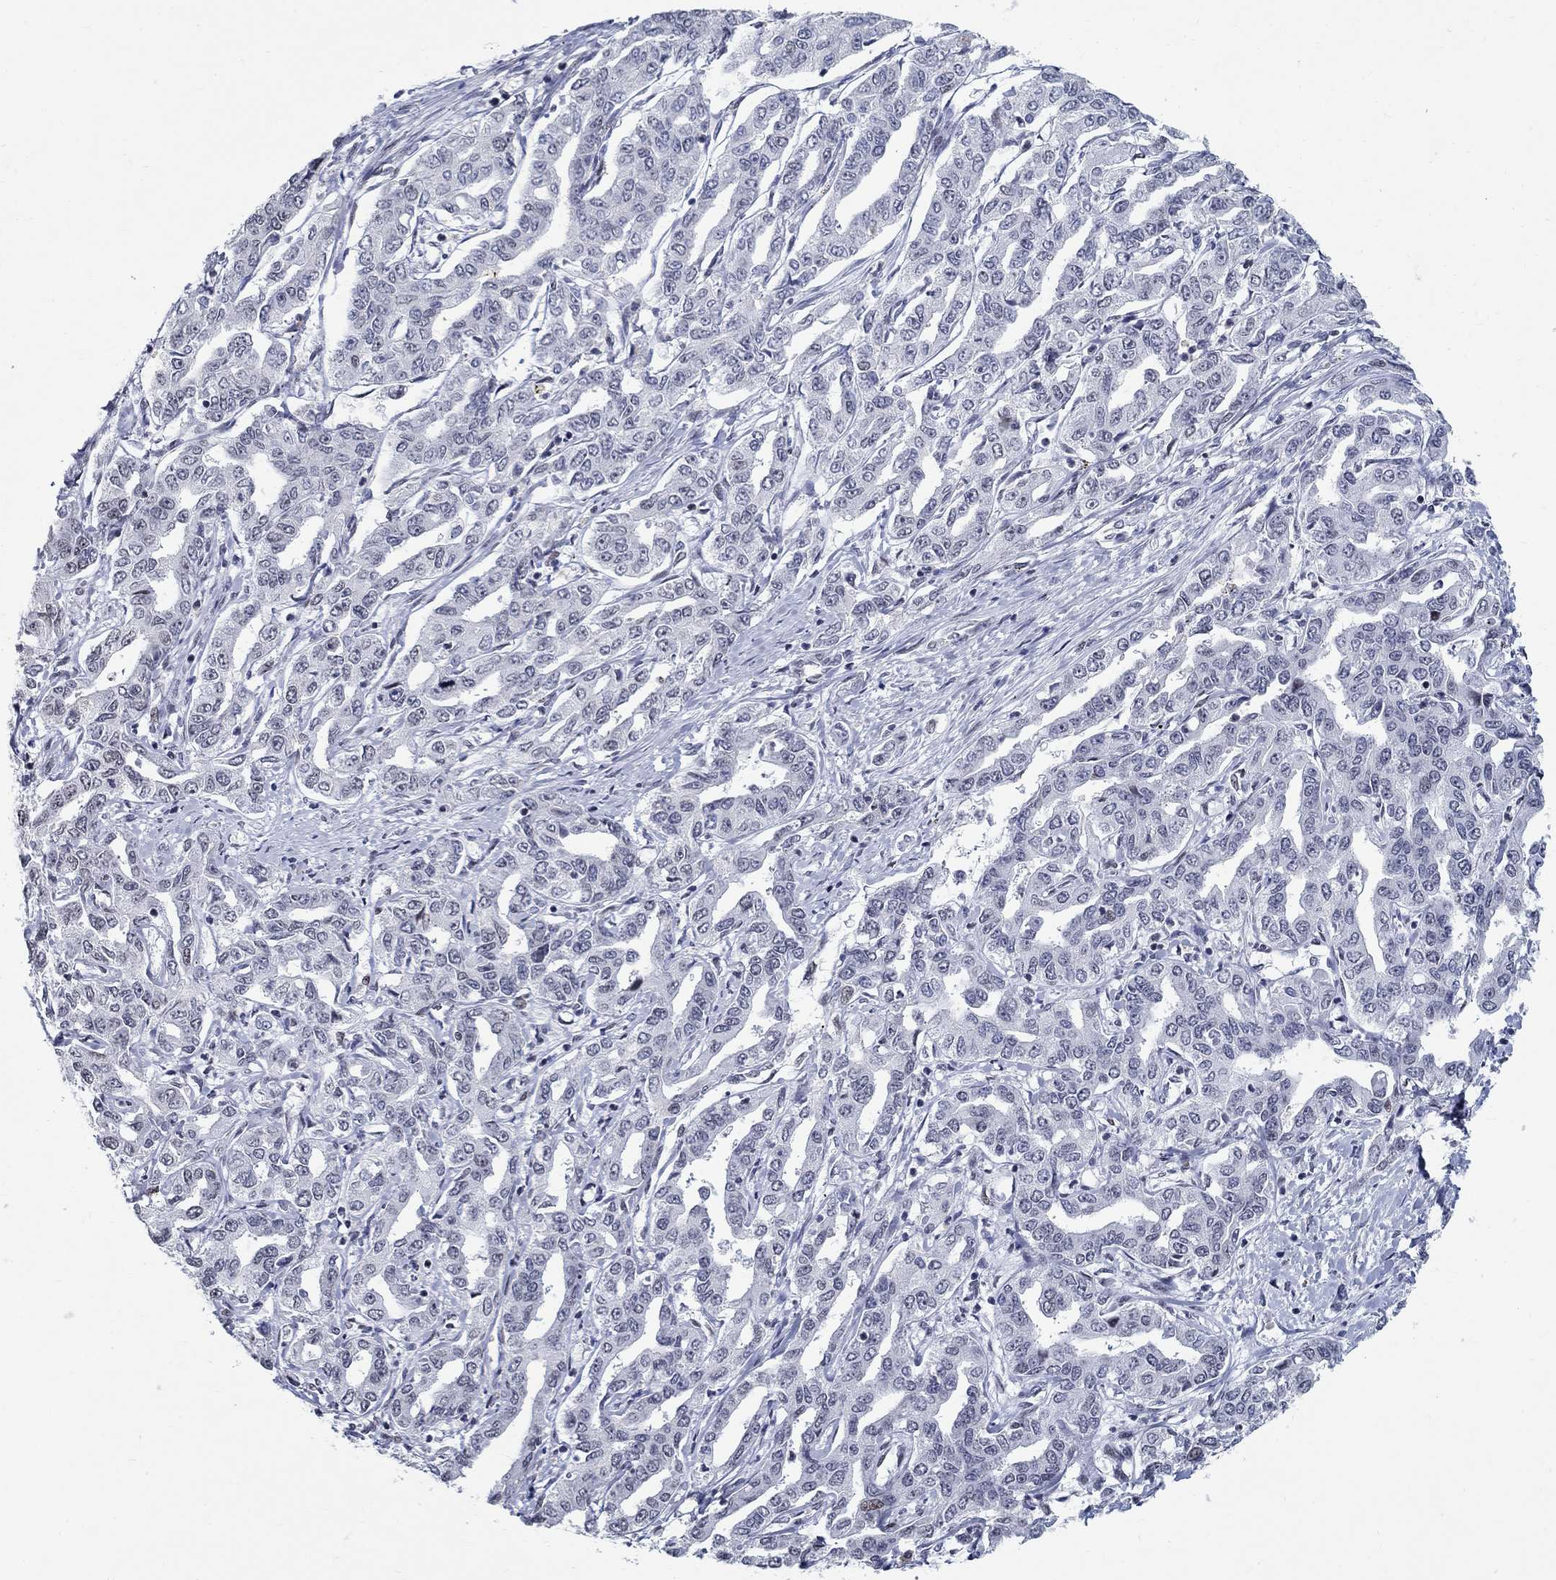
{"staining": {"intensity": "negative", "quantity": "none", "location": "none"}, "tissue": "liver cancer", "cell_type": "Tumor cells", "image_type": "cancer", "snomed": [{"axis": "morphology", "description": "Cholangiocarcinoma"}, {"axis": "topography", "description": "Liver"}], "caption": "Liver cancer (cholangiocarcinoma) was stained to show a protein in brown. There is no significant expression in tumor cells.", "gene": "BHLHE22", "patient": {"sex": "male", "age": 59}}